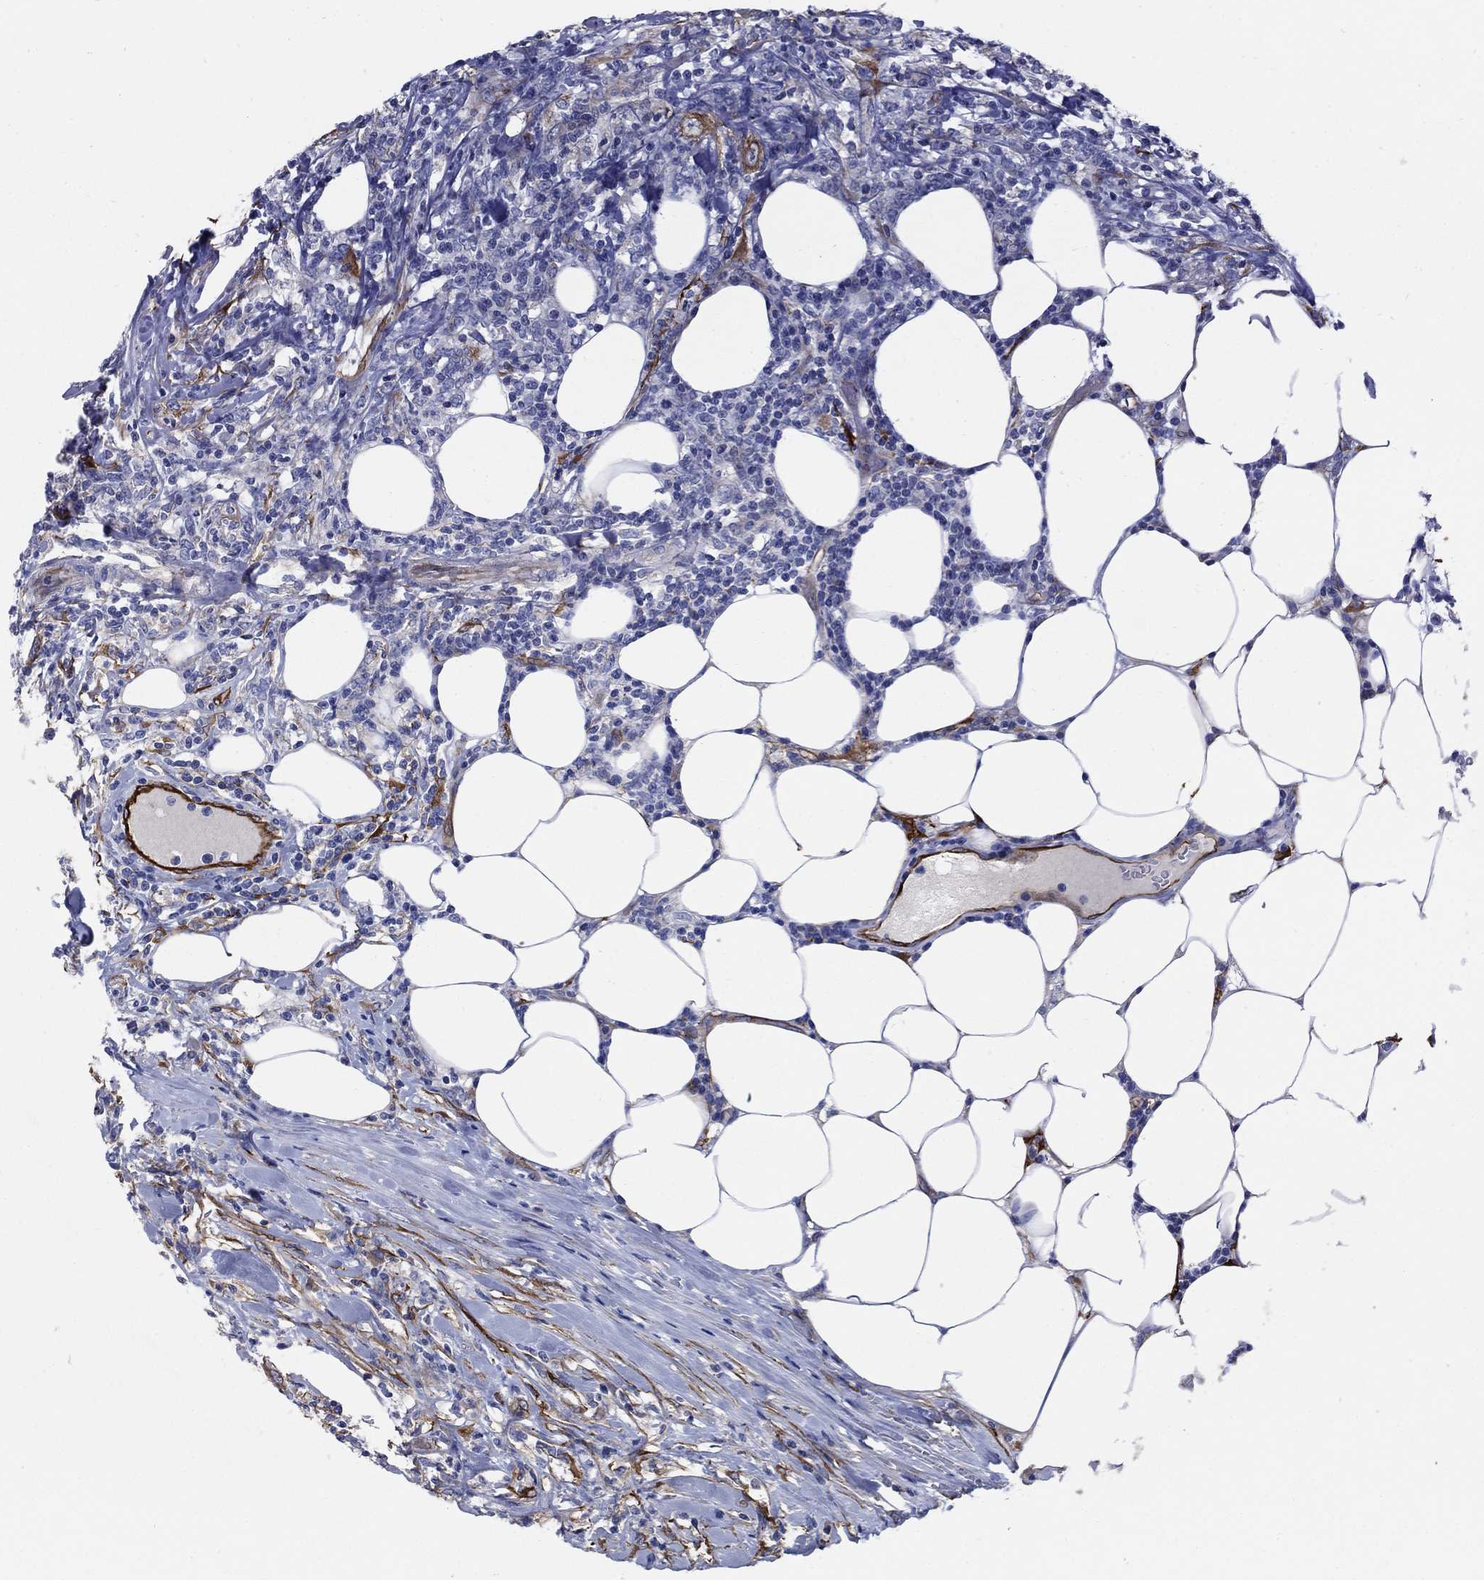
{"staining": {"intensity": "negative", "quantity": "none", "location": "none"}, "tissue": "lymphoma", "cell_type": "Tumor cells", "image_type": "cancer", "snomed": [{"axis": "morphology", "description": "Malignant lymphoma, non-Hodgkin's type, High grade"}, {"axis": "topography", "description": "Lymph node"}], "caption": "Human lymphoma stained for a protein using immunohistochemistry demonstrates no staining in tumor cells.", "gene": "EMP2", "patient": {"sex": "female", "age": 84}}